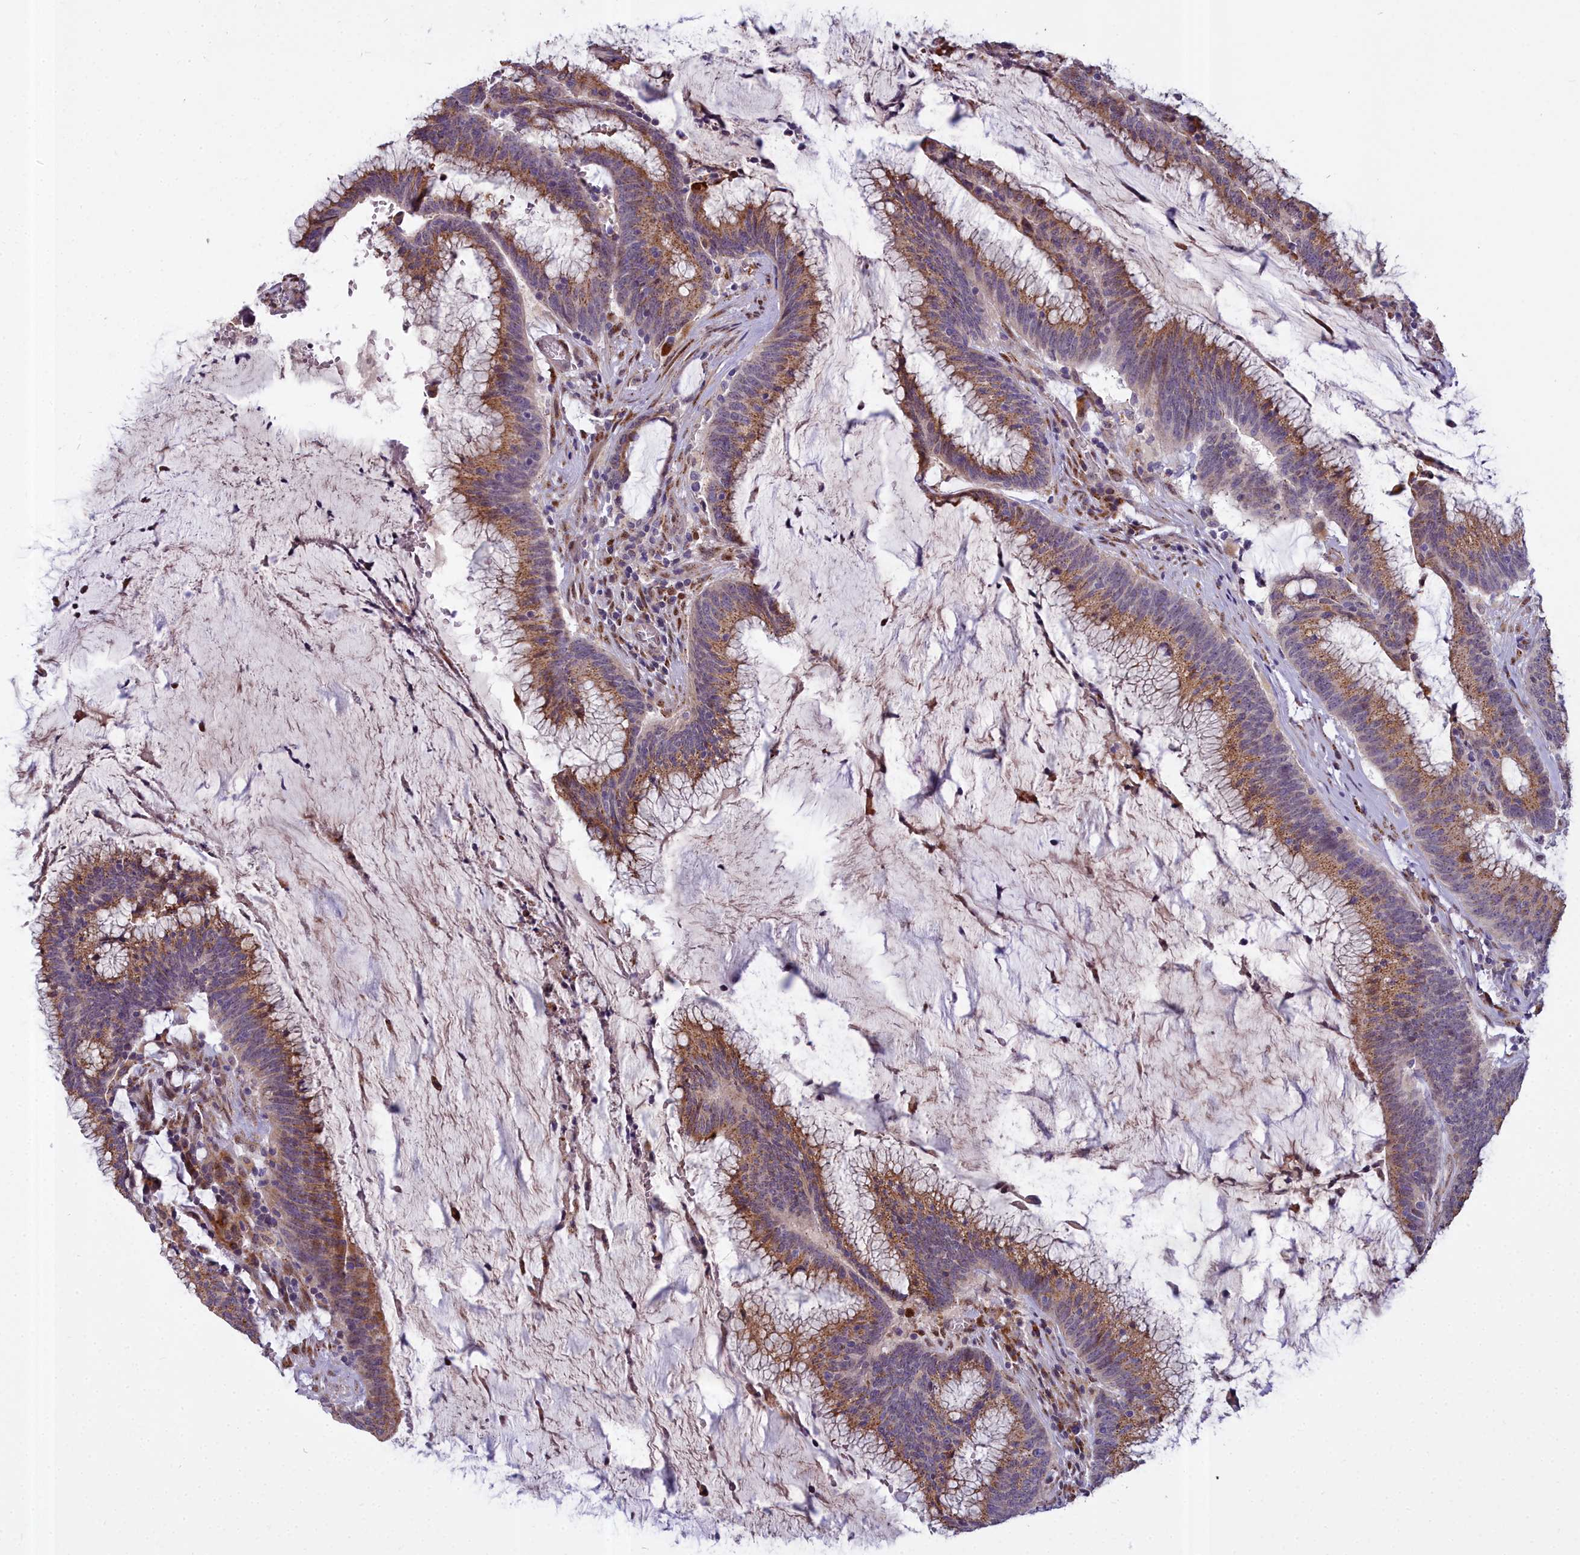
{"staining": {"intensity": "moderate", "quantity": ">75%", "location": "cytoplasmic/membranous"}, "tissue": "colorectal cancer", "cell_type": "Tumor cells", "image_type": "cancer", "snomed": [{"axis": "morphology", "description": "Adenocarcinoma, NOS"}, {"axis": "topography", "description": "Rectum"}], "caption": "About >75% of tumor cells in colorectal cancer exhibit moderate cytoplasmic/membranous protein staining as visualized by brown immunohistochemical staining.", "gene": "WDPCP", "patient": {"sex": "female", "age": 77}}